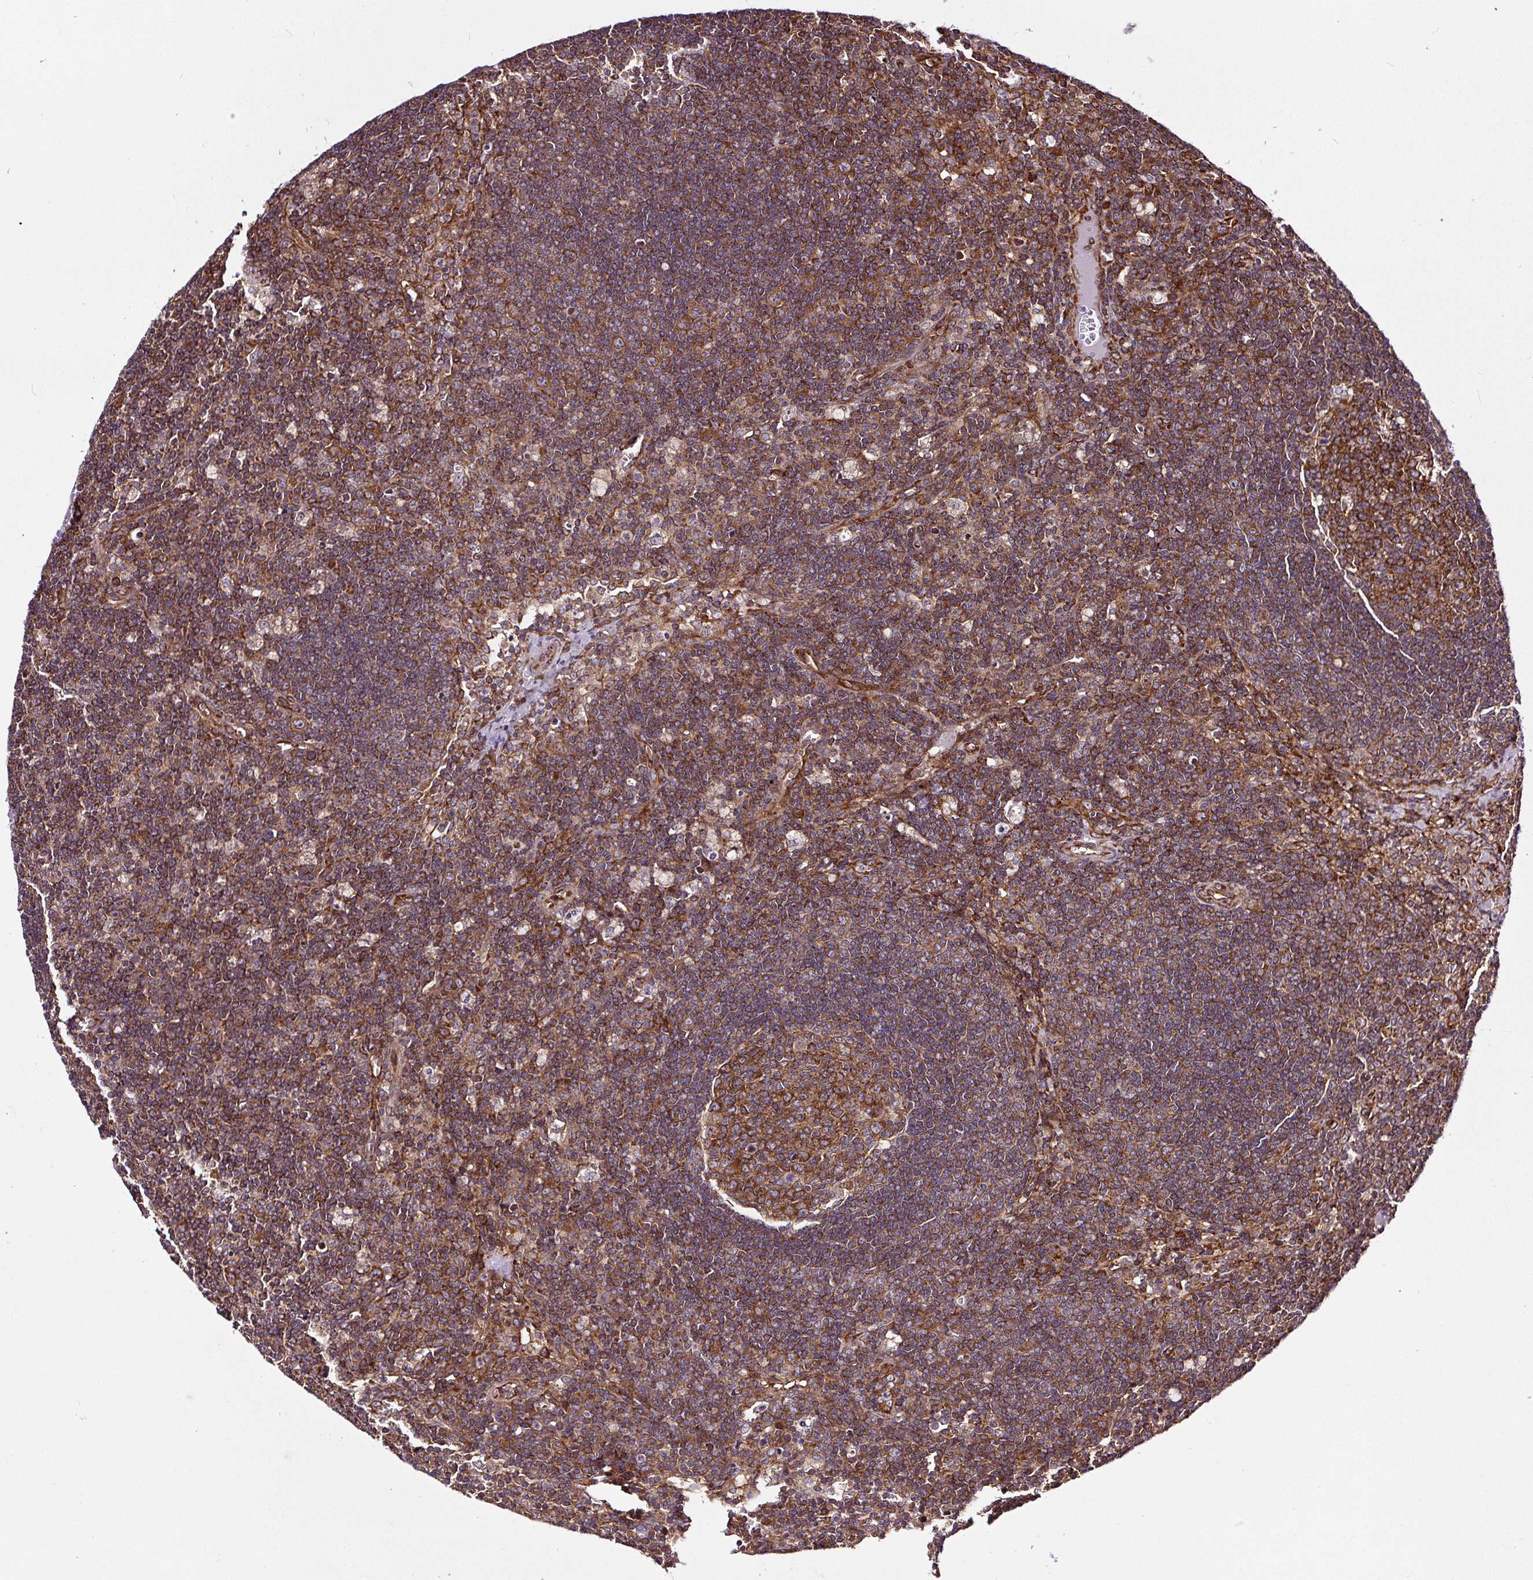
{"staining": {"intensity": "strong", "quantity": ">75%", "location": "cytoplasmic/membranous"}, "tissue": "lymph node", "cell_type": "Germinal center cells", "image_type": "normal", "snomed": [{"axis": "morphology", "description": "Normal tissue, NOS"}, {"axis": "topography", "description": "Lymph node"}], "caption": "A high-resolution histopathology image shows immunohistochemistry (IHC) staining of benign lymph node, which shows strong cytoplasmic/membranous staining in about >75% of germinal center cells.", "gene": "KDM4E", "patient": {"sex": "male", "age": 58}}